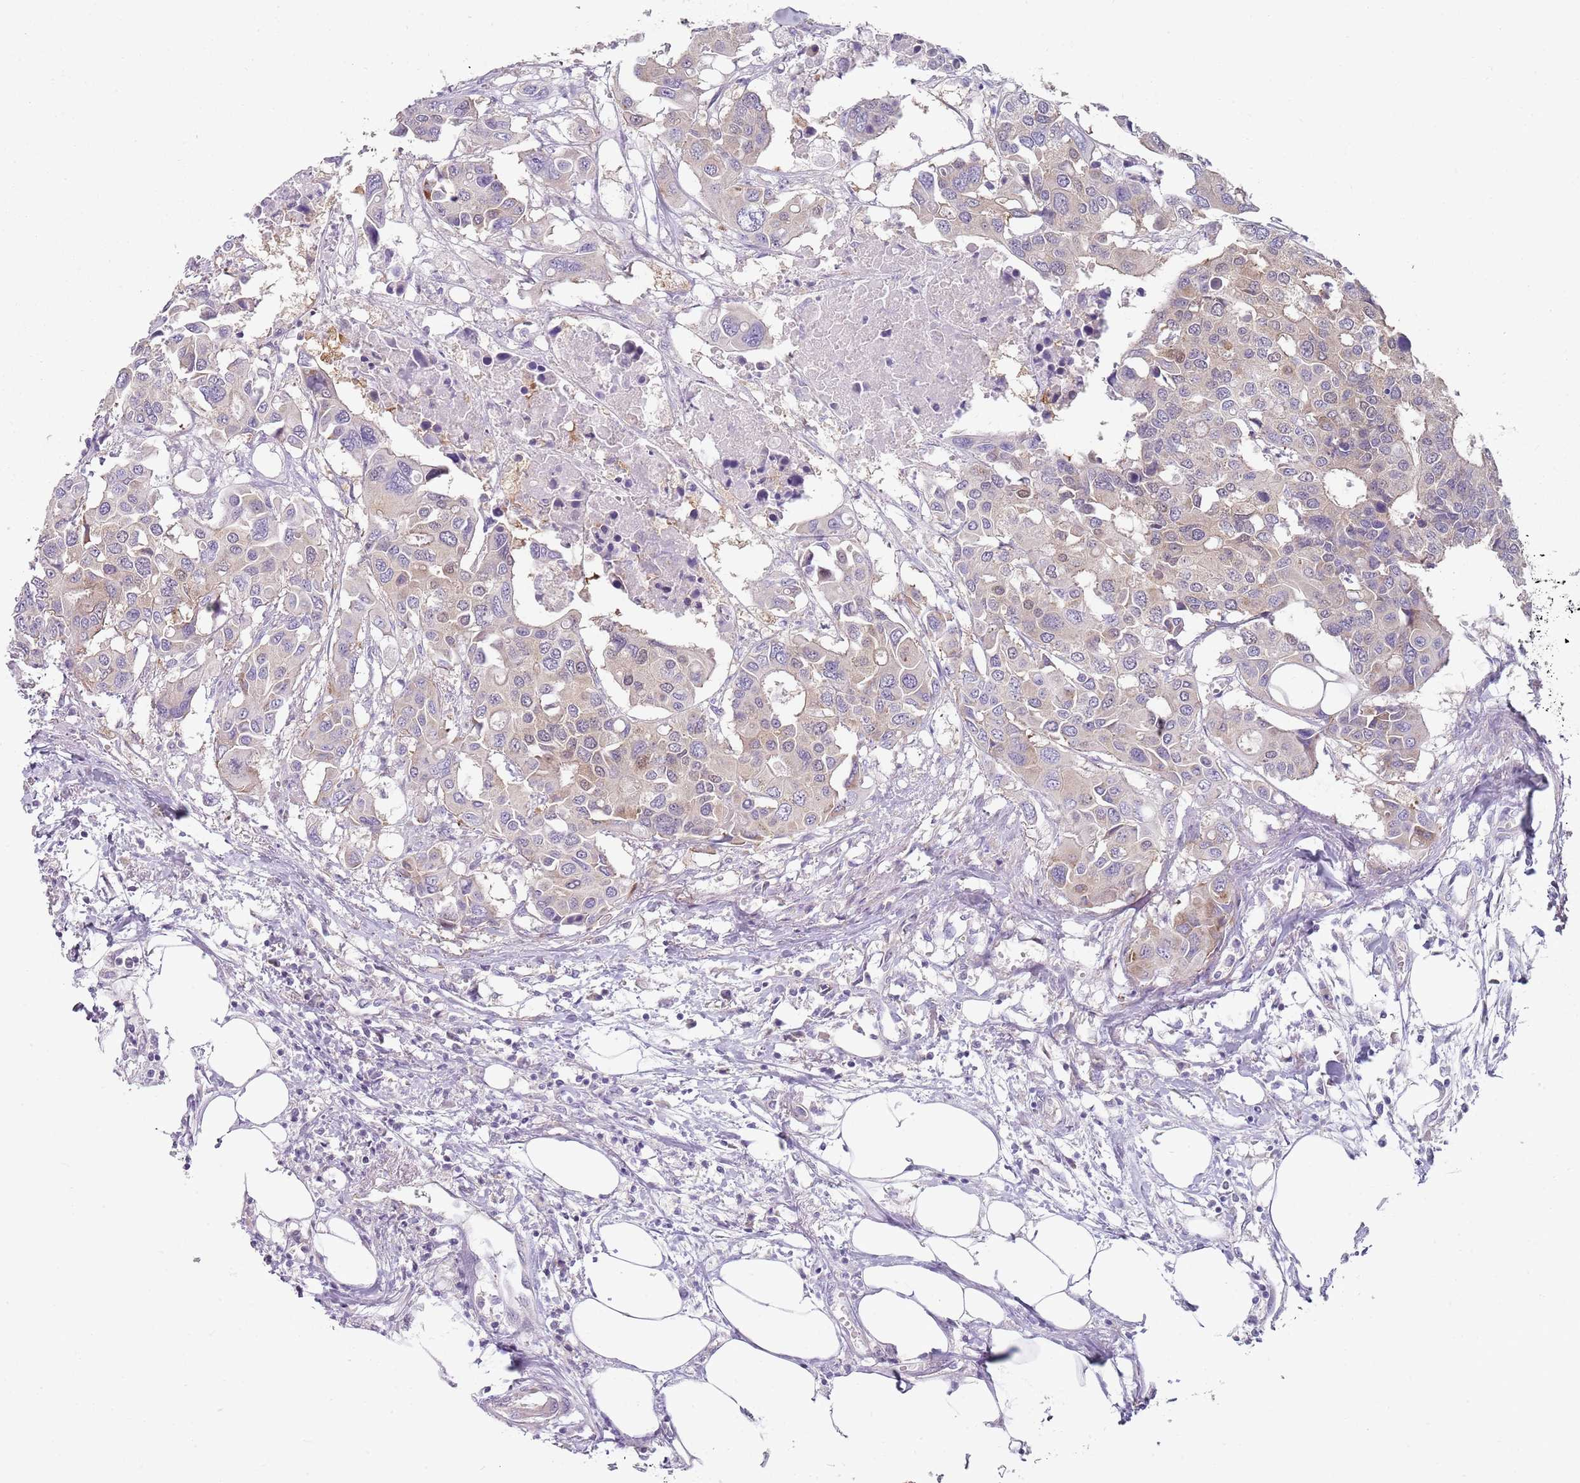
{"staining": {"intensity": "weak", "quantity": "25%-75%", "location": "cytoplasmic/membranous"}, "tissue": "colorectal cancer", "cell_type": "Tumor cells", "image_type": "cancer", "snomed": [{"axis": "morphology", "description": "Adenocarcinoma, NOS"}, {"axis": "topography", "description": "Colon"}], "caption": "Human colorectal cancer (adenocarcinoma) stained with a brown dye demonstrates weak cytoplasmic/membranous positive expression in approximately 25%-75% of tumor cells.", "gene": "SLC26A6", "patient": {"sex": "male", "age": 77}}